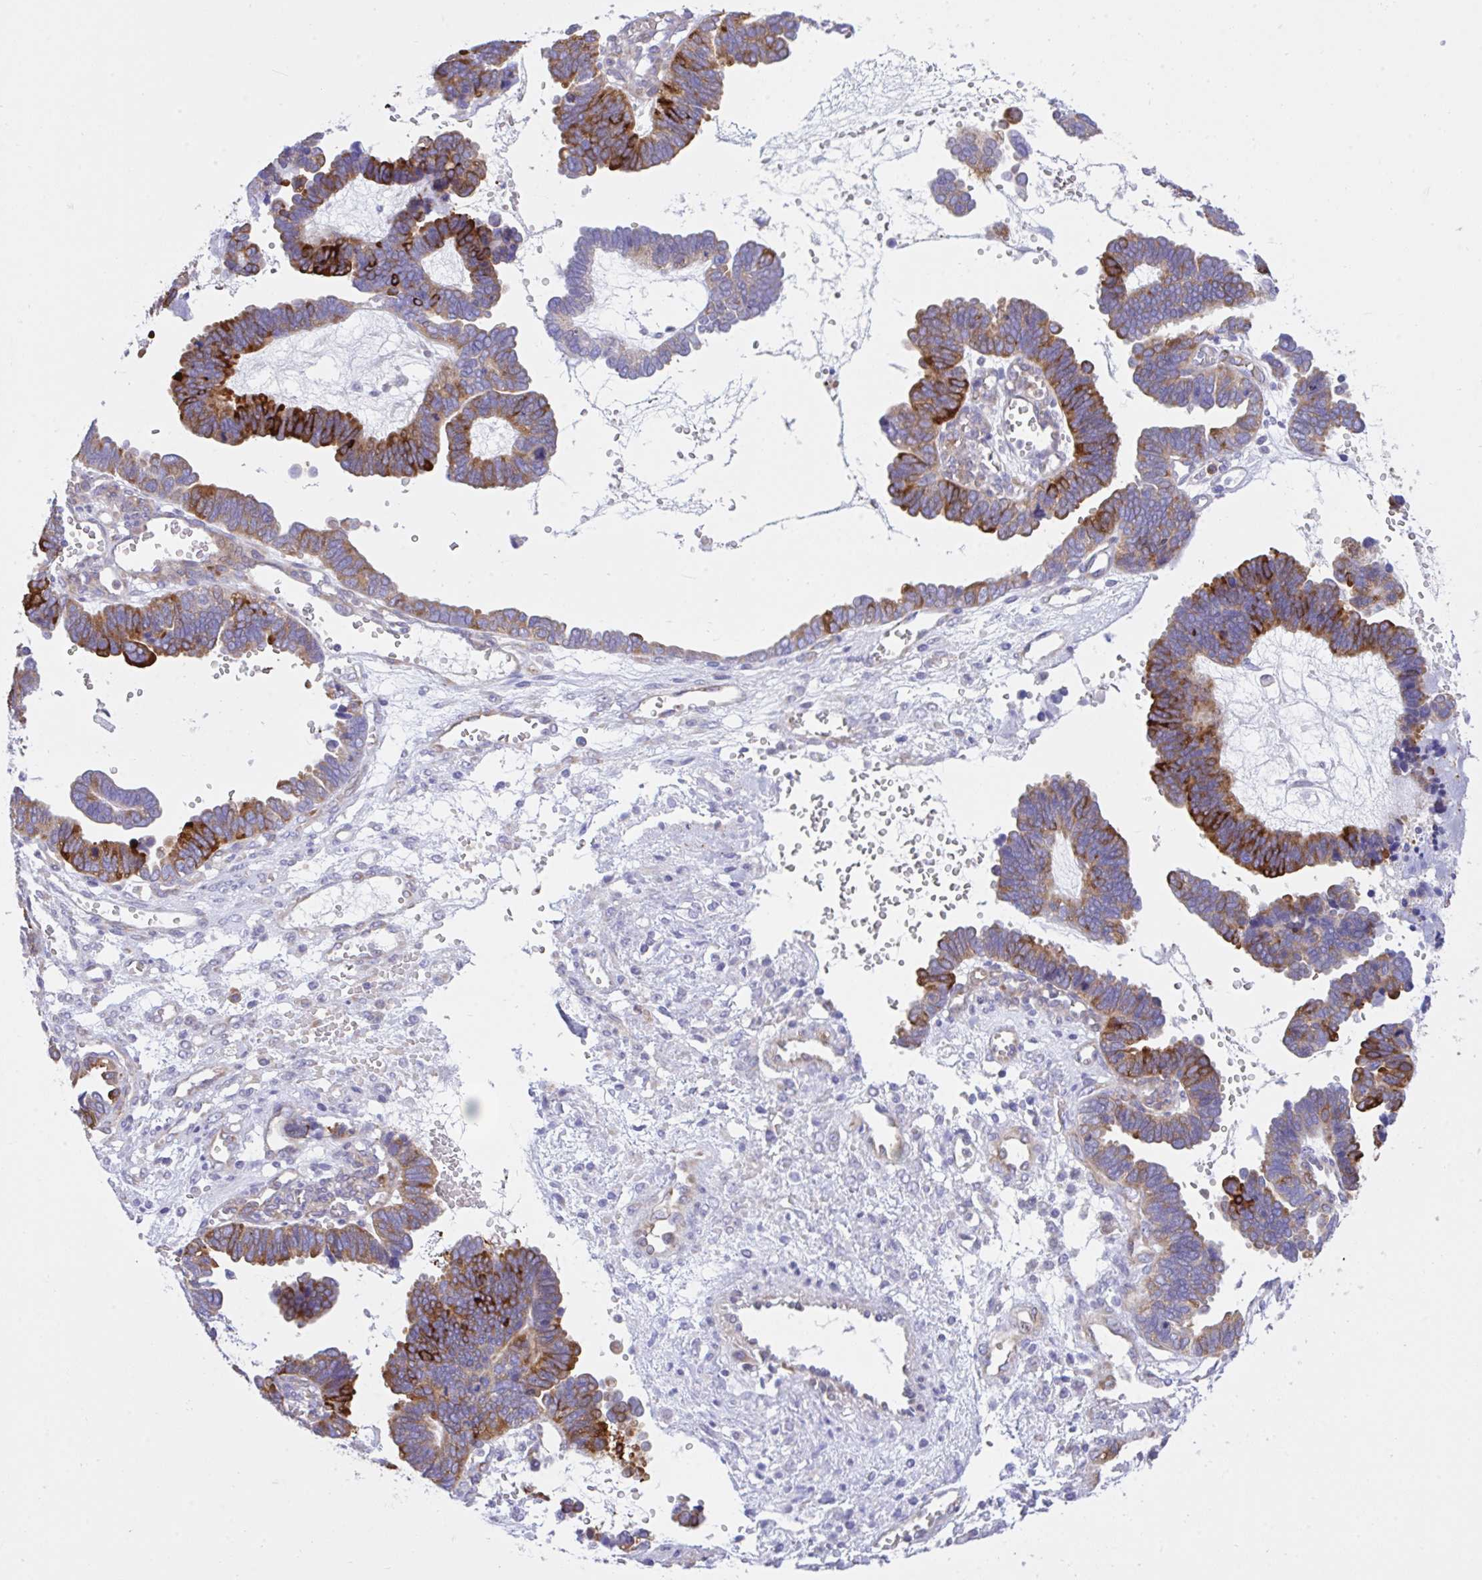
{"staining": {"intensity": "strong", "quantity": "25%-75%", "location": "cytoplasmic/membranous"}, "tissue": "ovarian cancer", "cell_type": "Tumor cells", "image_type": "cancer", "snomed": [{"axis": "morphology", "description": "Cystadenocarcinoma, serous, NOS"}, {"axis": "topography", "description": "Ovary"}], "caption": "Immunohistochemical staining of human serous cystadenocarcinoma (ovarian) exhibits high levels of strong cytoplasmic/membranous expression in approximately 25%-75% of tumor cells. Ihc stains the protein of interest in brown and the nuclei are stained blue.", "gene": "EEF1A2", "patient": {"sex": "female", "age": 51}}